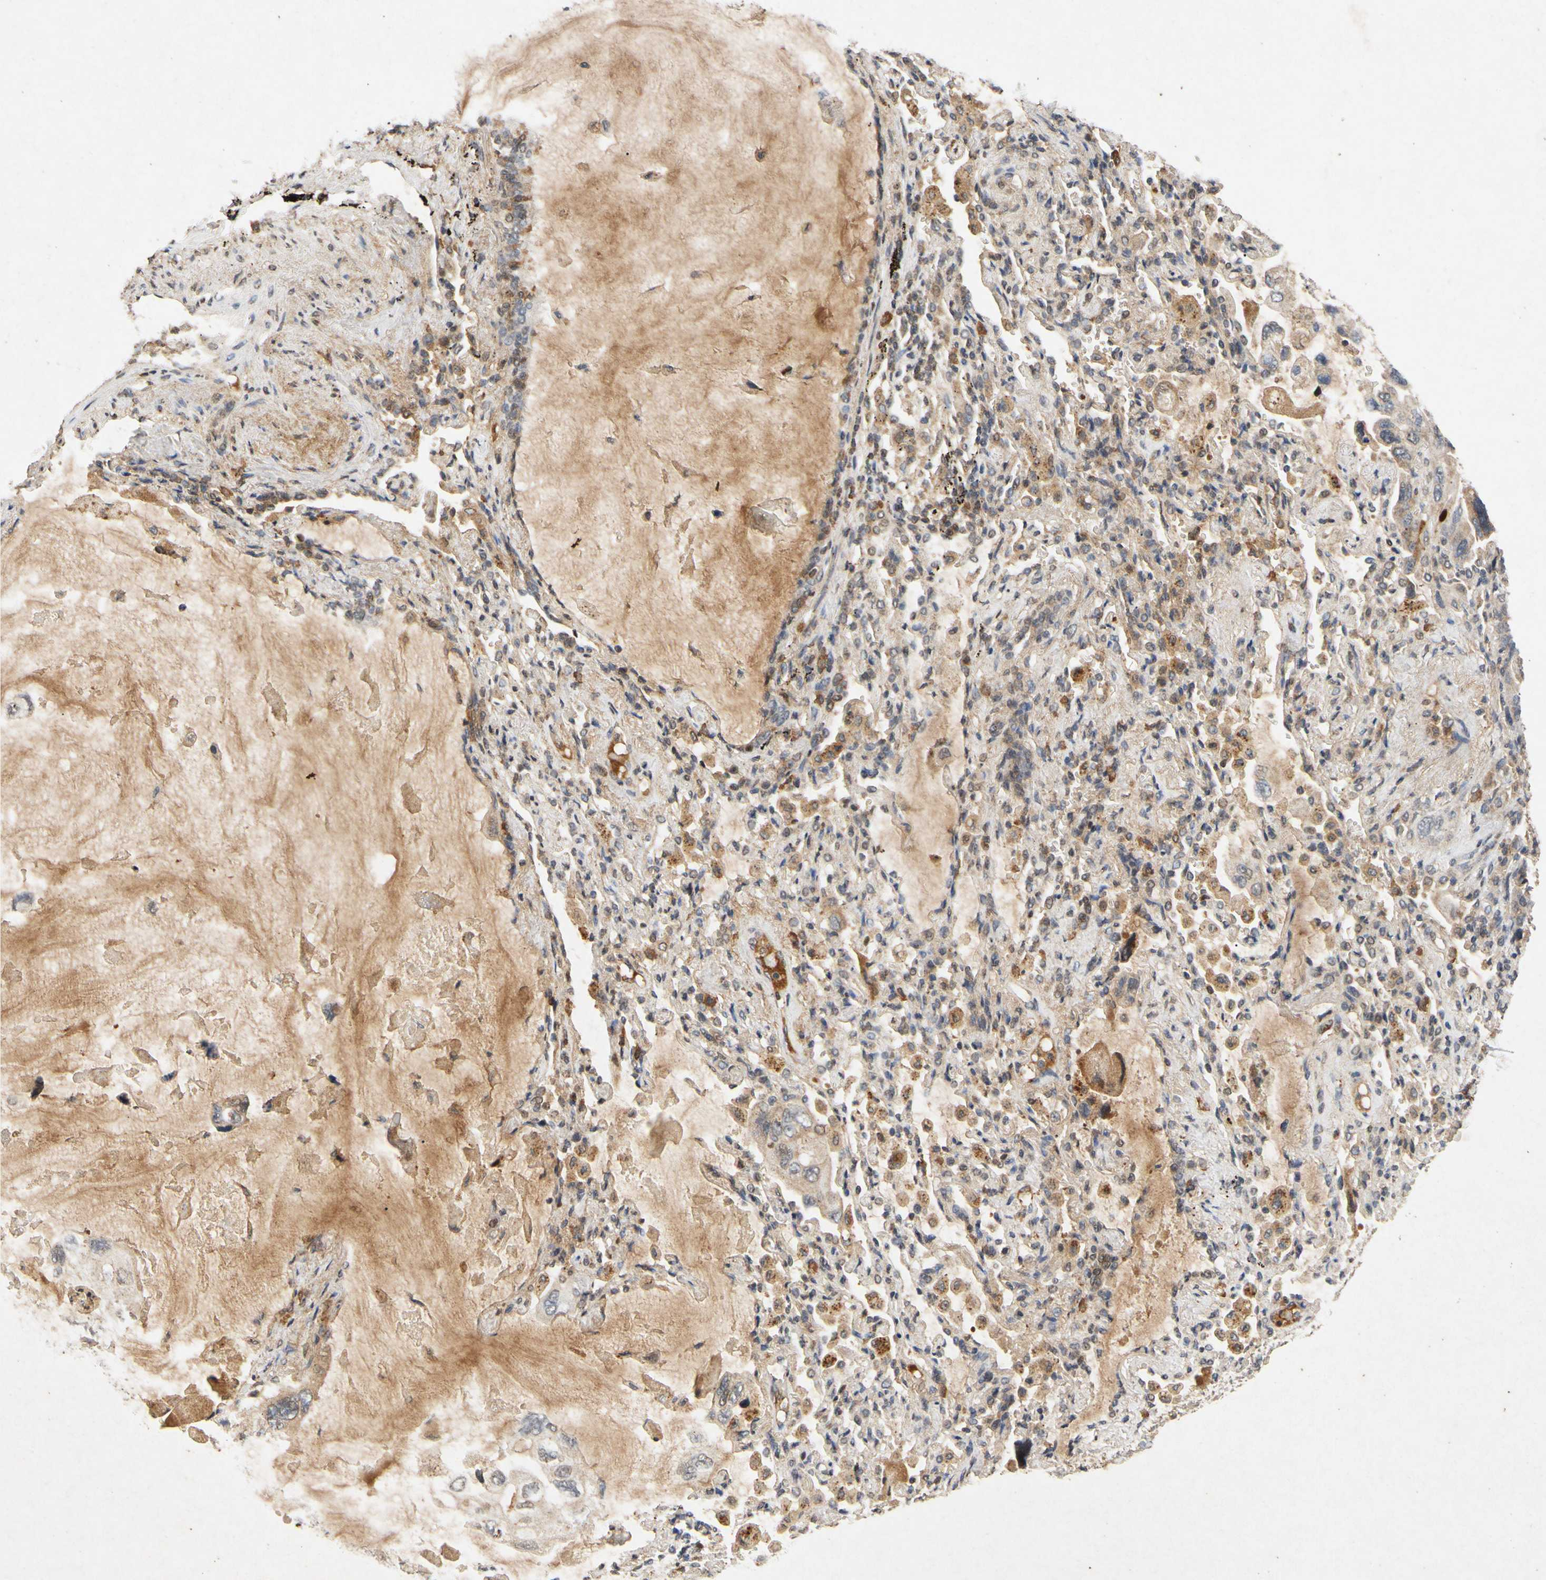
{"staining": {"intensity": "weak", "quantity": "25%-75%", "location": "cytoplasmic/membranous"}, "tissue": "lung cancer", "cell_type": "Tumor cells", "image_type": "cancer", "snomed": [{"axis": "morphology", "description": "Squamous cell carcinoma, NOS"}, {"axis": "topography", "description": "Lung"}], "caption": "Immunohistochemical staining of human lung cancer (squamous cell carcinoma) reveals low levels of weak cytoplasmic/membranous positivity in about 25%-75% of tumor cells.", "gene": "CP", "patient": {"sex": "female", "age": 73}}